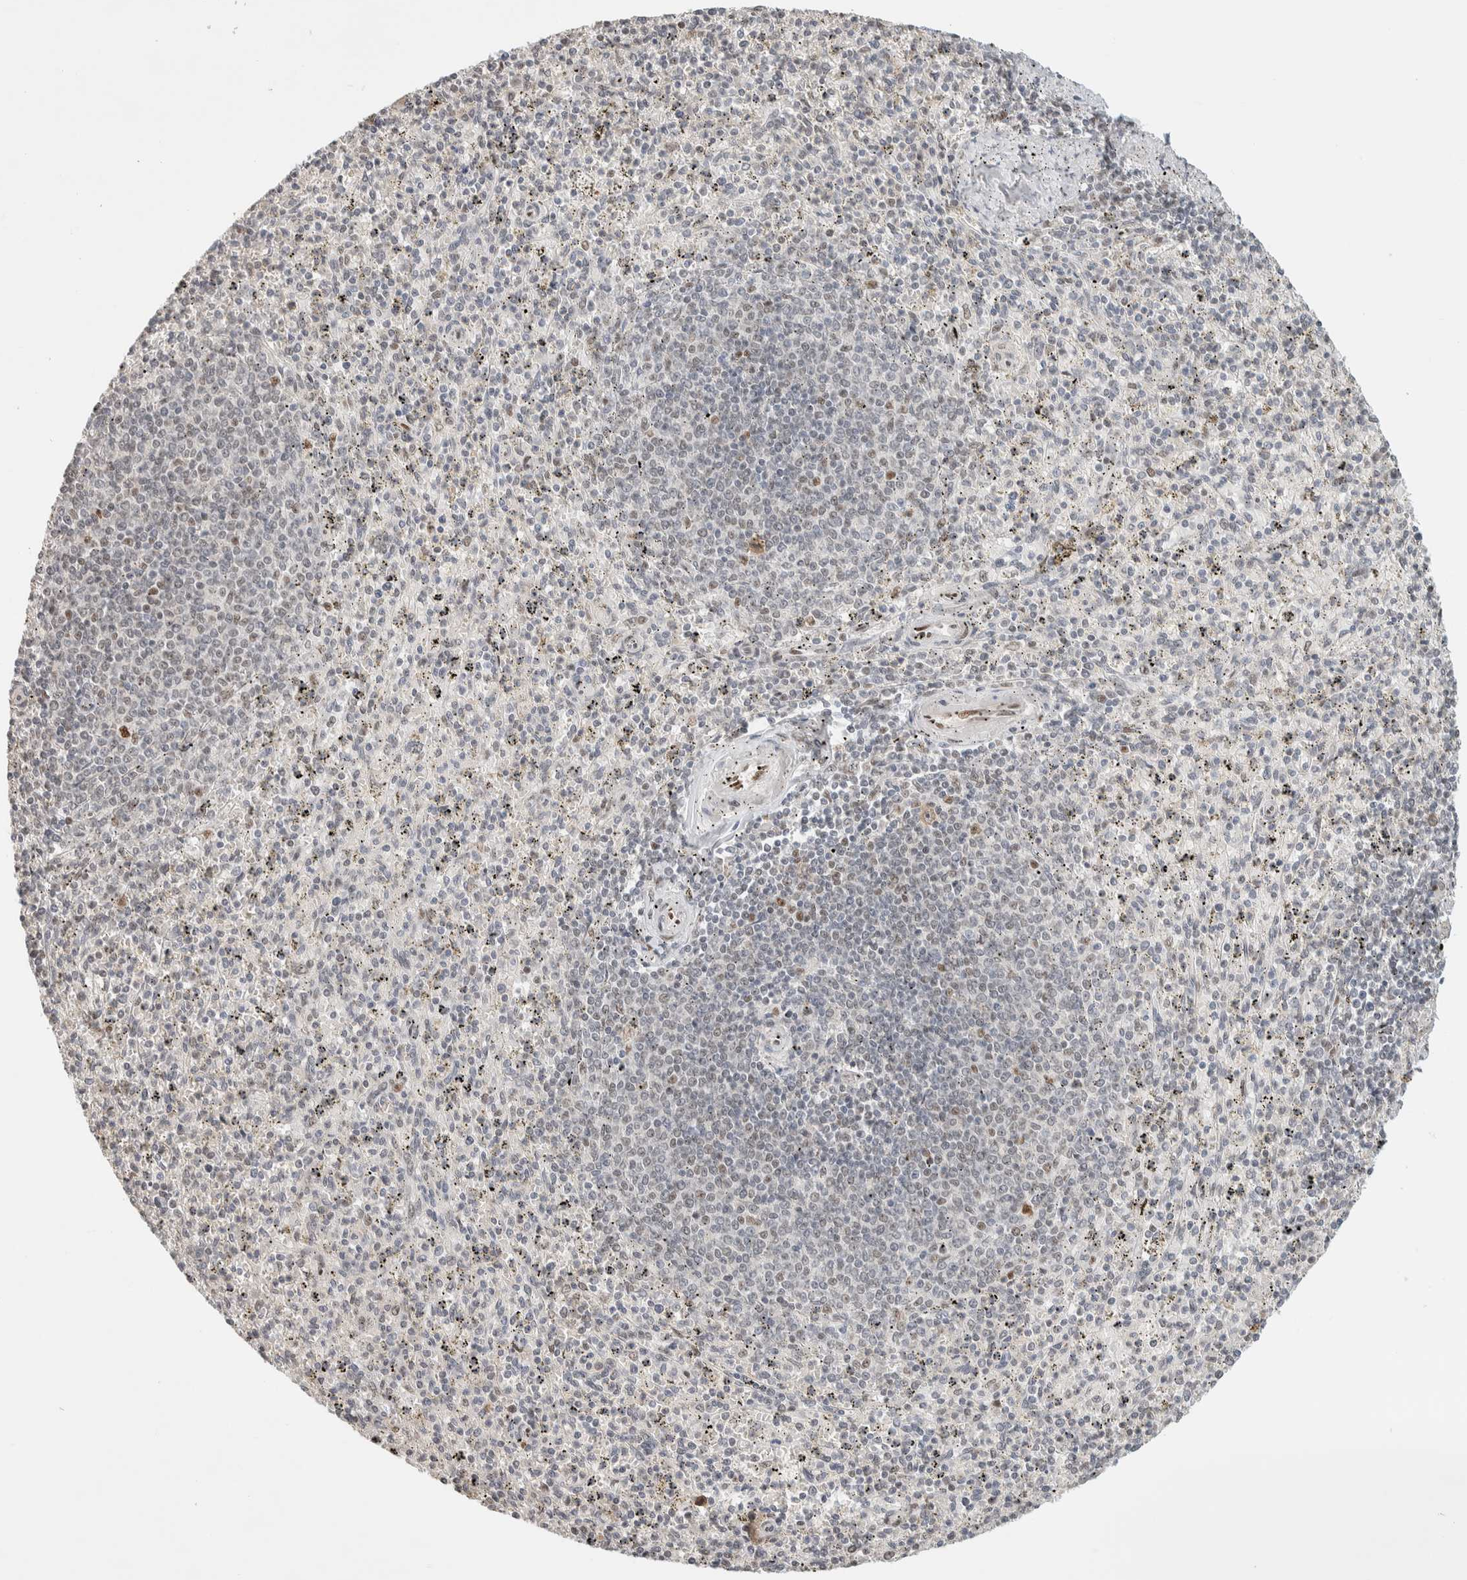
{"staining": {"intensity": "negative", "quantity": "none", "location": "none"}, "tissue": "spleen", "cell_type": "Cells in red pulp", "image_type": "normal", "snomed": [{"axis": "morphology", "description": "Normal tissue, NOS"}, {"axis": "topography", "description": "Spleen"}], "caption": "Immunohistochemical staining of benign spleen reveals no significant expression in cells in red pulp. (Stains: DAB immunohistochemistry with hematoxylin counter stain, Microscopy: brightfield microscopy at high magnification).", "gene": "PUS7", "patient": {"sex": "male", "age": 72}}